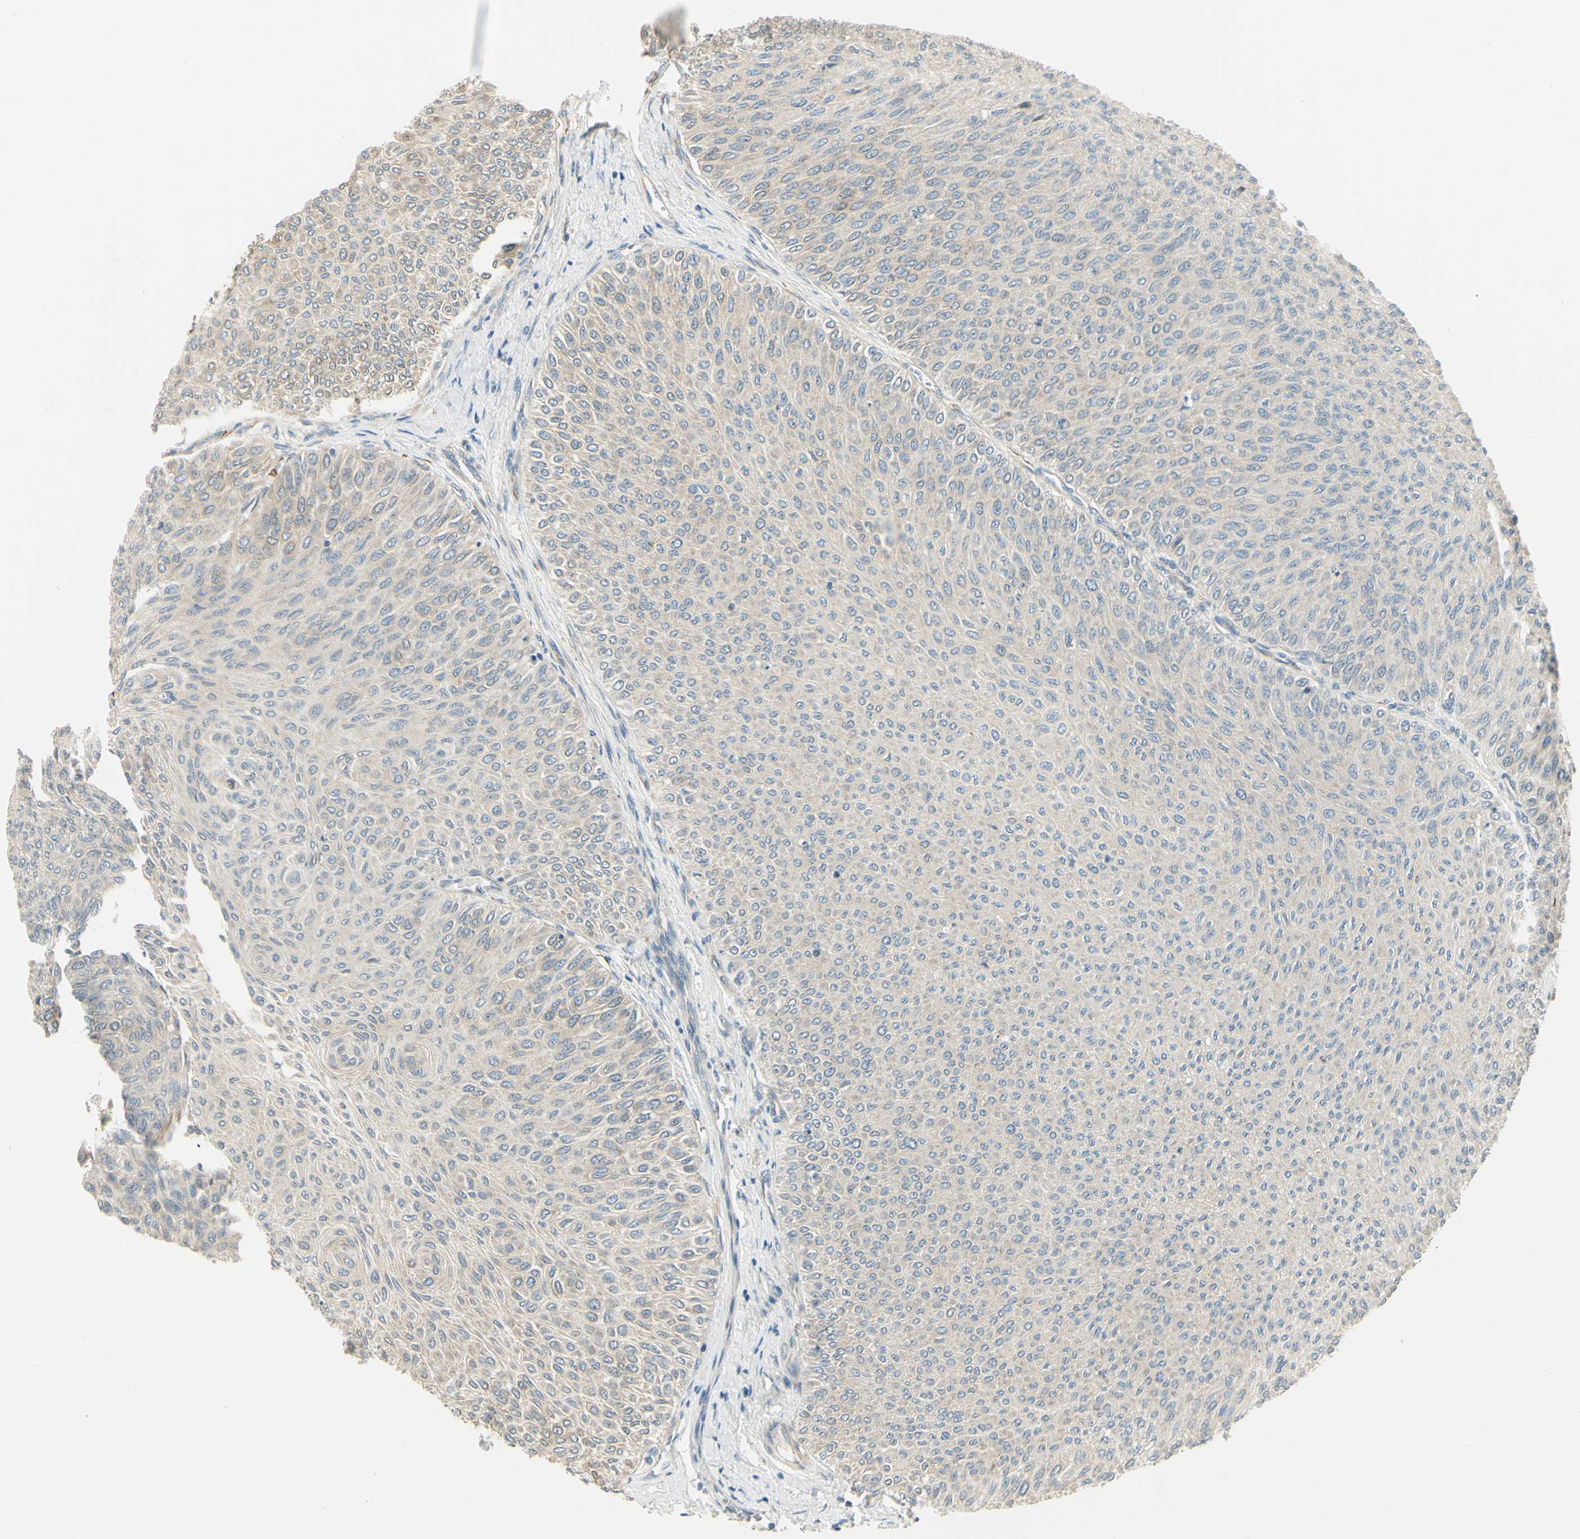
{"staining": {"intensity": "weak", "quantity": "<25%", "location": "cytoplasmic/membranous"}, "tissue": "urothelial cancer", "cell_type": "Tumor cells", "image_type": "cancer", "snomed": [{"axis": "morphology", "description": "Urothelial carcinoma, Low grade"}, {"axis": "topography", "description": "Urinary bladder"}], "caption": "The immunohistochemistry (IHC) photomicrograph has no significant staining in tumor cells of urothelial carcinoma (low-grade) tissue. (Brightfield microscopy of DAB immunohistochemistry (IHC) at high magnification).", "gene": "IGDCC4", "patient": {"sex": "male", "age": 78}}